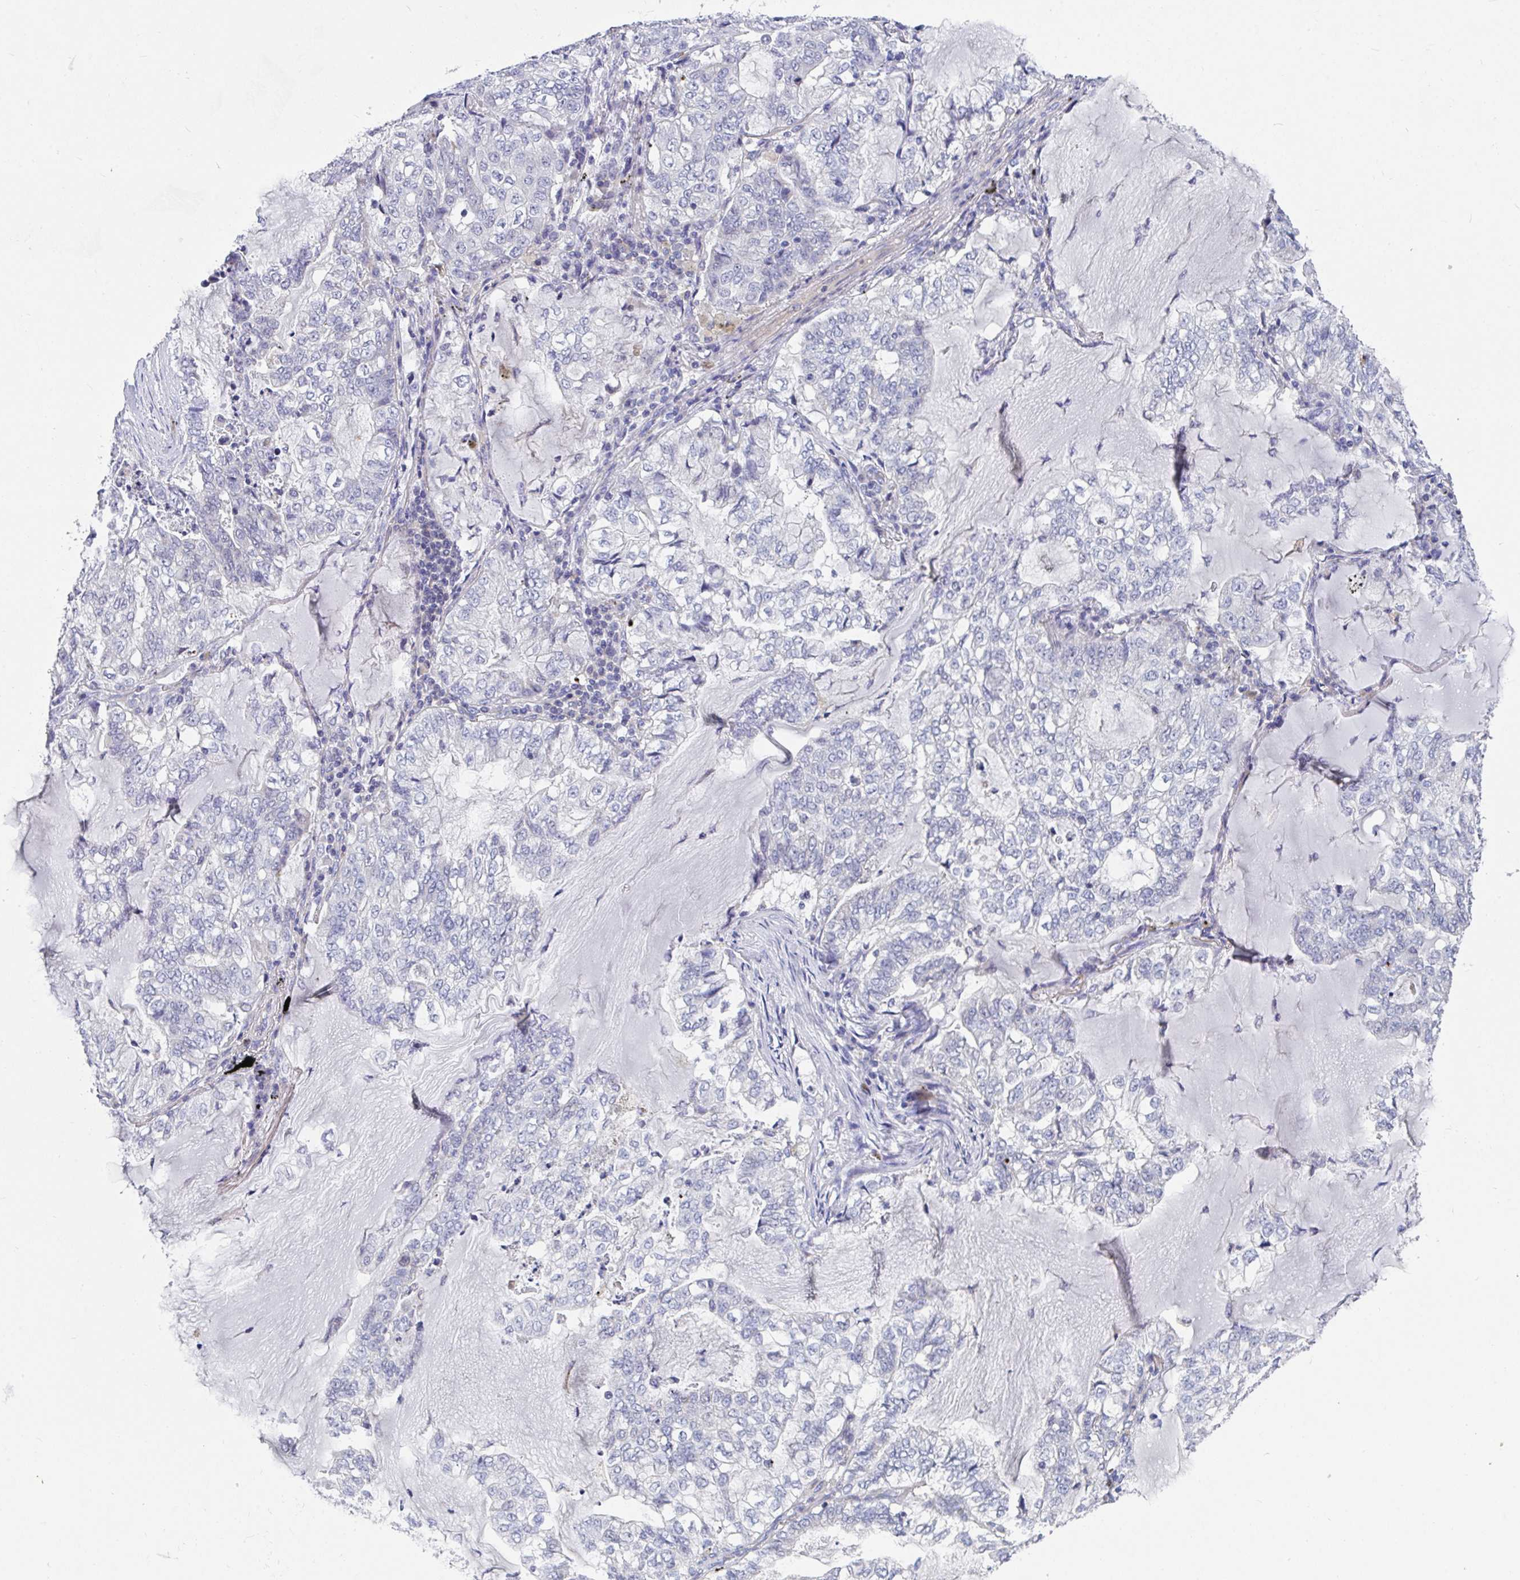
{"staining": {"intensity": "negative", "quantity": "none", "location": "none"}, "tissue": "lung cancer", "cell_type": "Tumor cells", "image_type": "cancer", "snomed": [{"axis": "morphology", "description": "Adenocarcinoma, NOS"}, {"axis": "topography", "description": "Lymph node"}, {"axis": "topography", "description": "Lung"}], "caption": "The image demonstrates no significant expression in tumor cells of lung cancer (adenocarcinoma).", "gene": "ZNF561", "patient": {"sex": "male", "age": 66}}